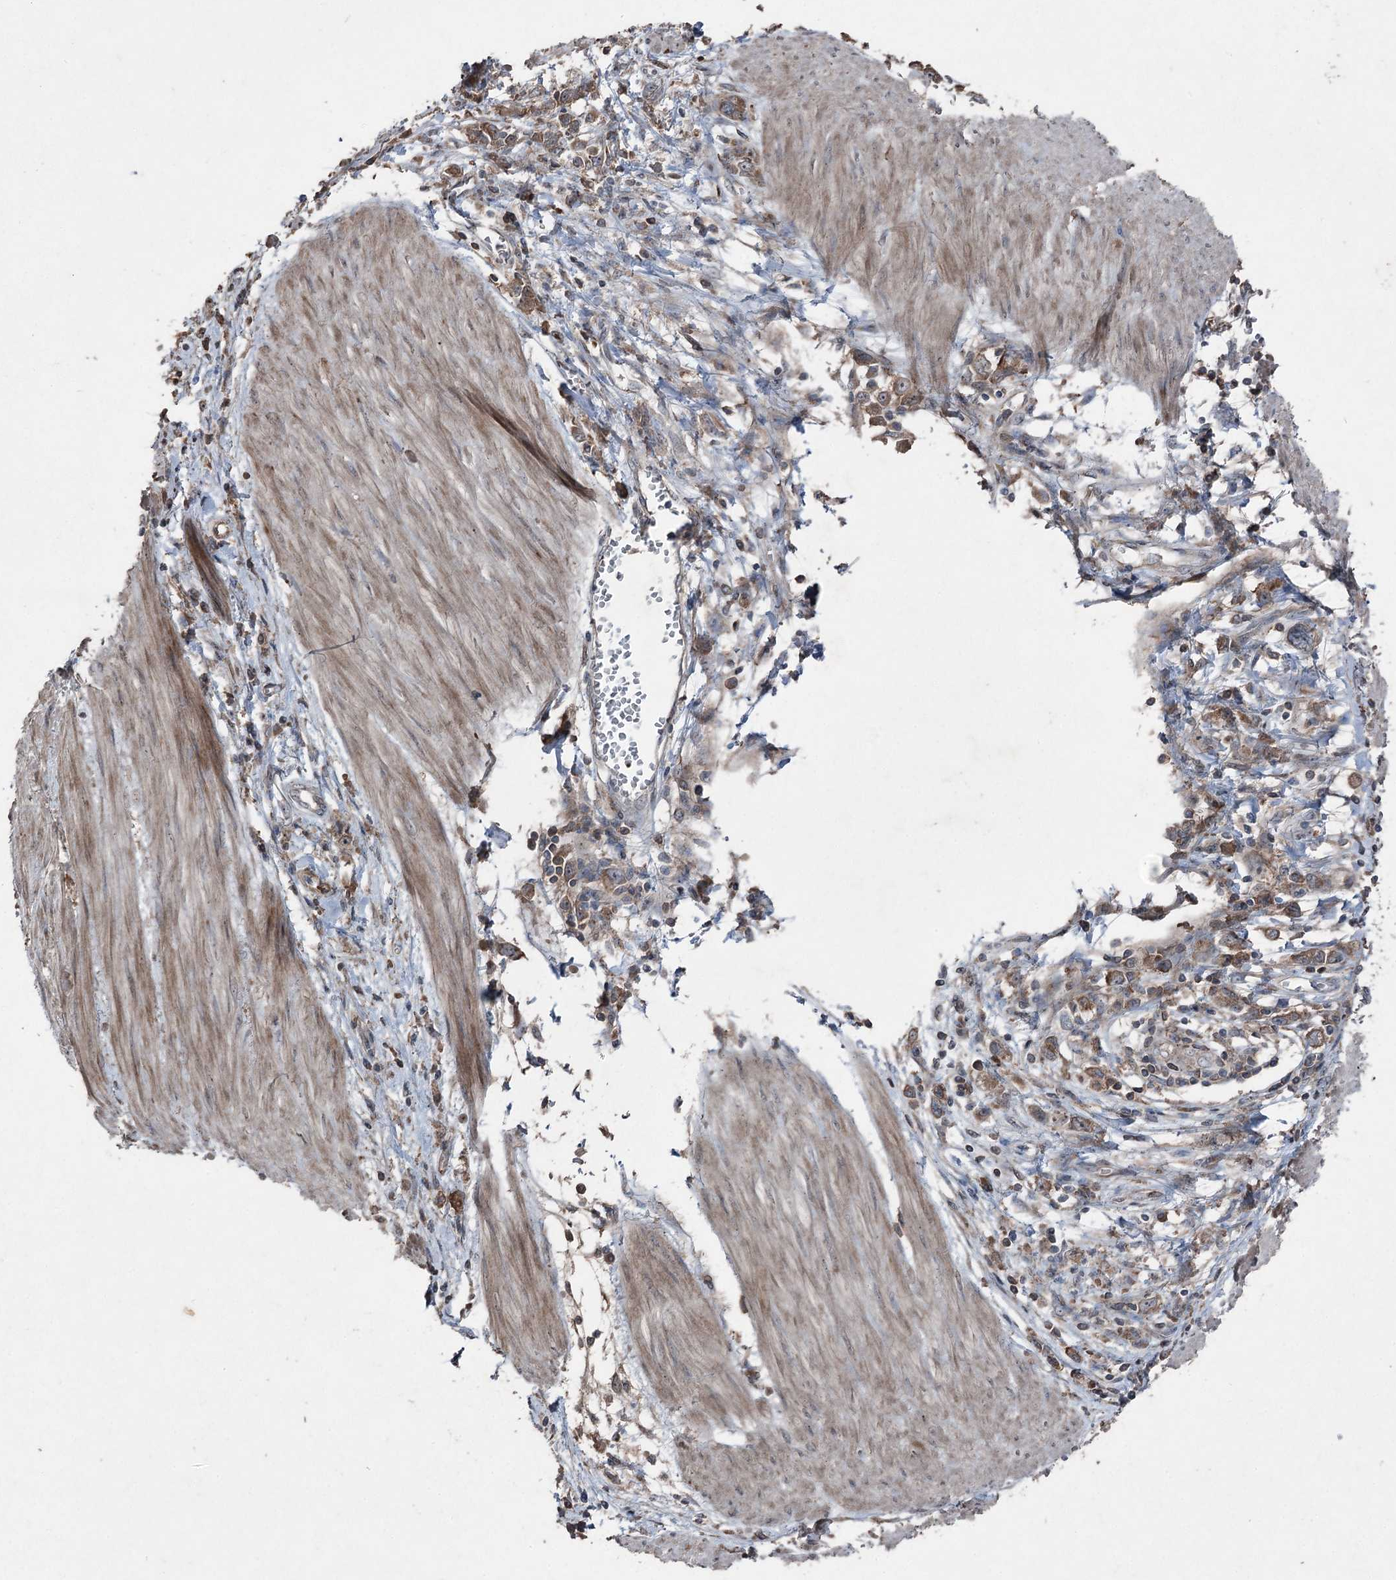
{"staining": {"intensity": "moderate", "quantity": ">75%", "location": "cytoplasmic/membranous"}, "tissue": "stomach cancer", "cell_type": "Tumor cells", "image_type": "cancer", "snomed": [{"axis": "morphology", "description": "Adenocarcinoma, NOS"}, {"axis": "topography", "description": "Stomach"}], "caption": "The immunohistochemical stain highlights moderate cytoplasmic/membranous staining in tumor cells of stomach cancer tissue.", "gene": "MAPK8IP2", "patient": {"sex": "female", "age": 76}}